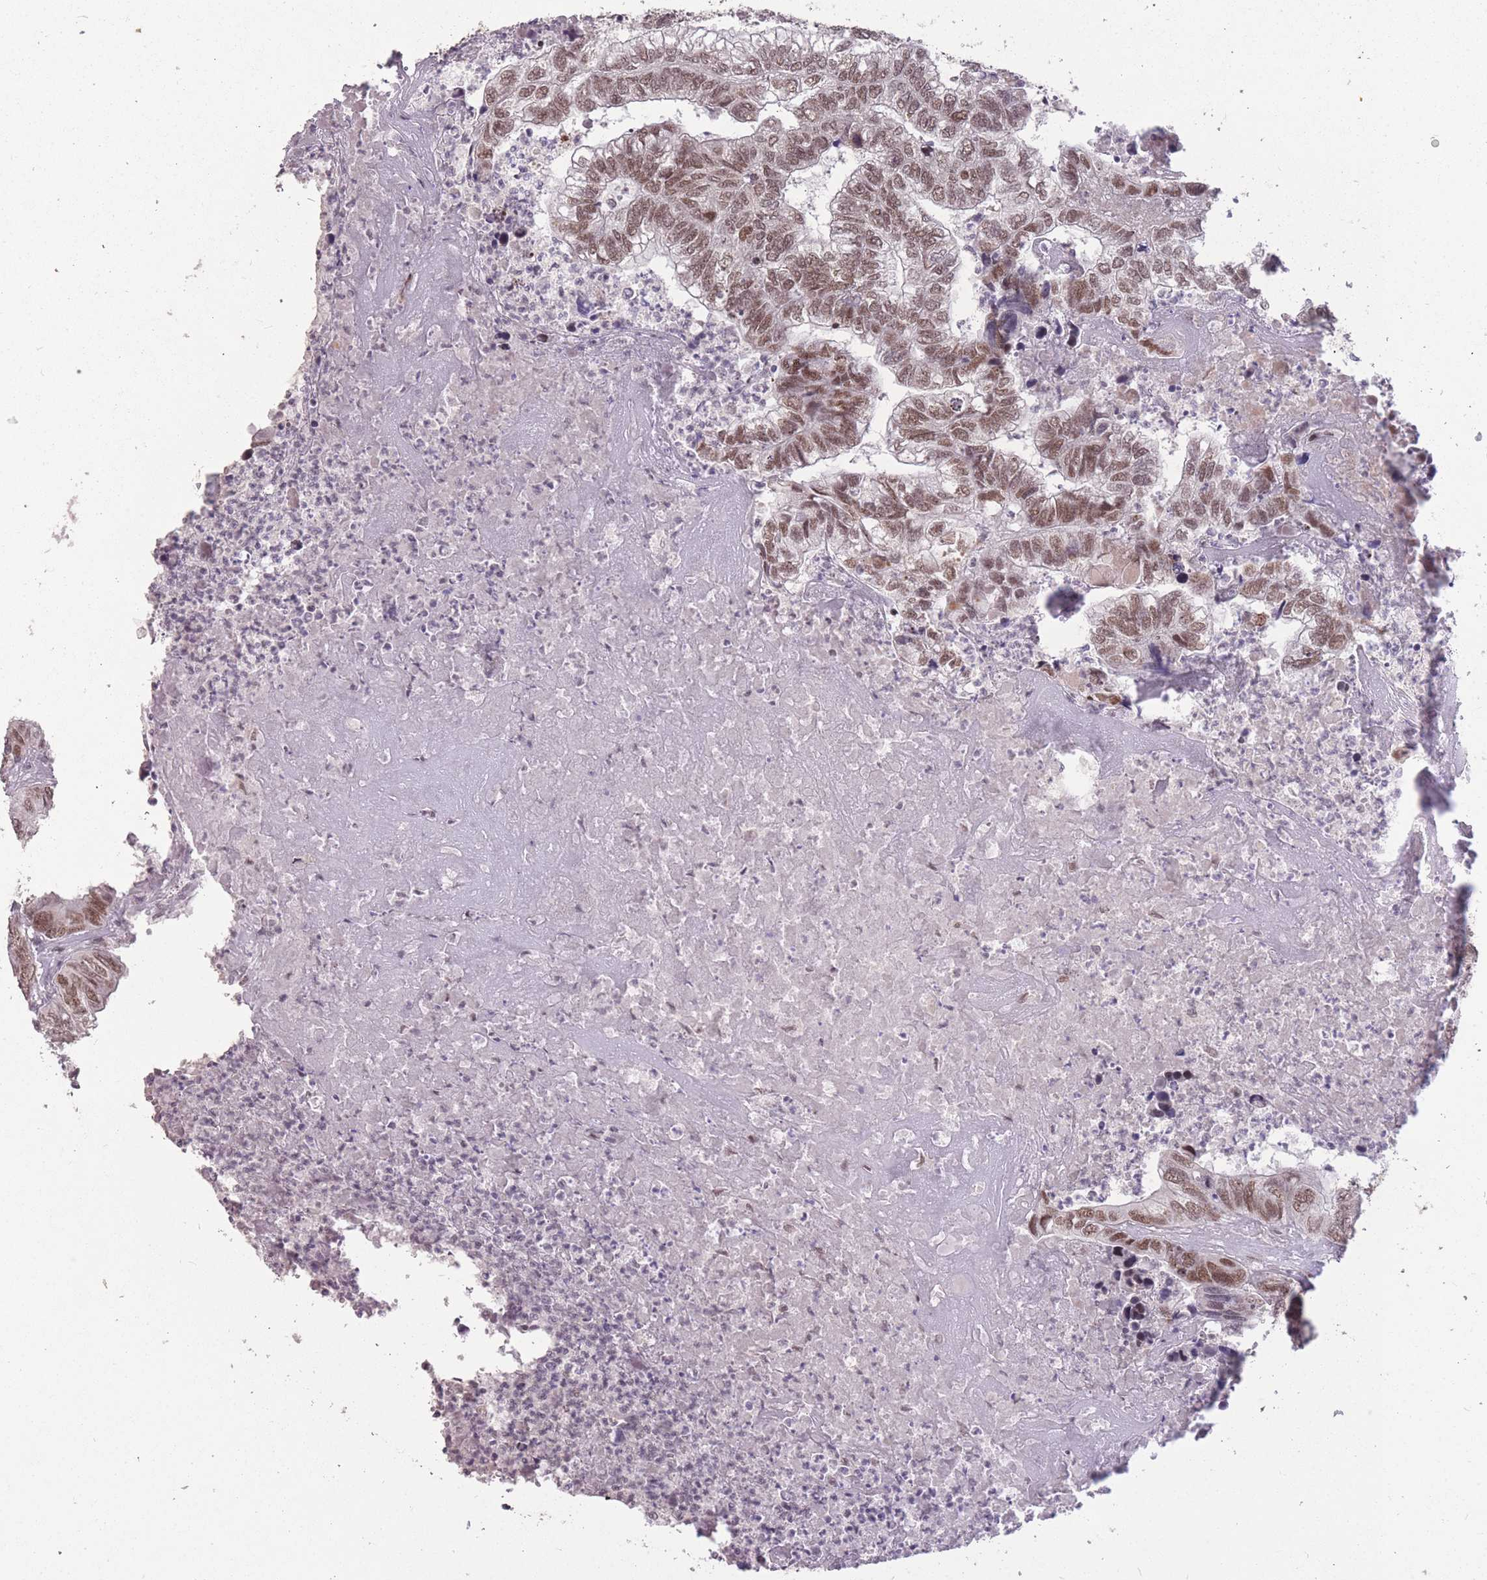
{"staining": {"intensity": "moderate", "quantity": ">75%", "location": "nuclear"}, "tissue": "colorectal cancer", "cell_type": "Tumor cells", "image_type": "cancer", "snomed": [{"axis": "morphology", "description": "Adenocarcinoma, NOS"}, {"axis": "topography", "description": "Colon"}], "caption": "Tumor cells show medium levels of moderate nuclear positivity in about >75% of cells in human colorectal cancer.", "gene": "HNRNPUL1", "patient": {"sex": "female", "age": 67}}